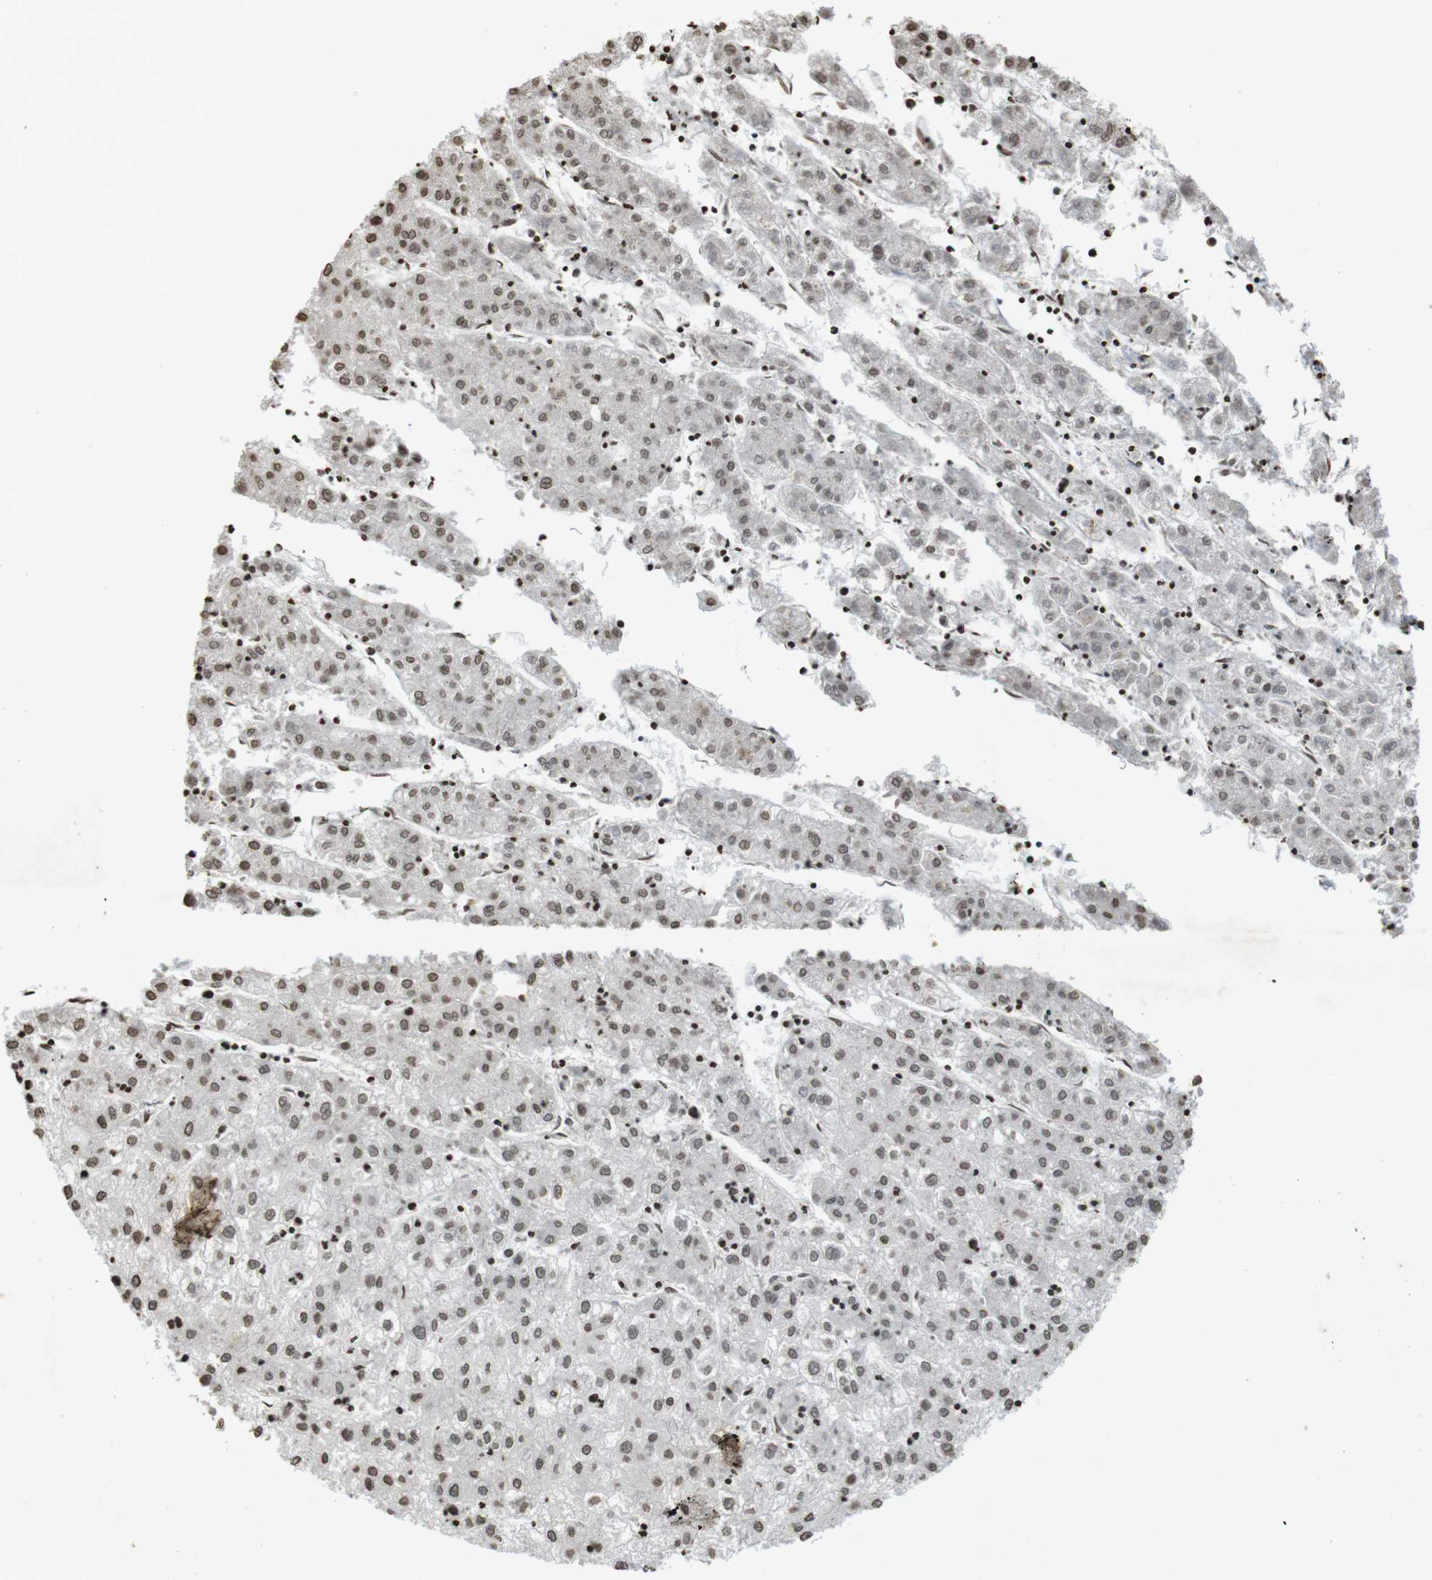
{"staining": {"intensity": "moderate", "quantity": "25%-75%", "location": "nuclear"}, "tissue": "liver cancer", "cell_type": "Tumor cells", "image_type": "cancer", "snomed": [{"axis": "morphology", "description": "Carcinoma, Hepatocellular, NOS"}, {"axis": "topography", "description": "Liver"}], "caption": "Moderate nuclear expression is identified in about 25%-75% of tumor cells in hepatocellular carcinoma (liver).", "gene": "FOXA3", "patient": {"sex": "male", "age": 72}}